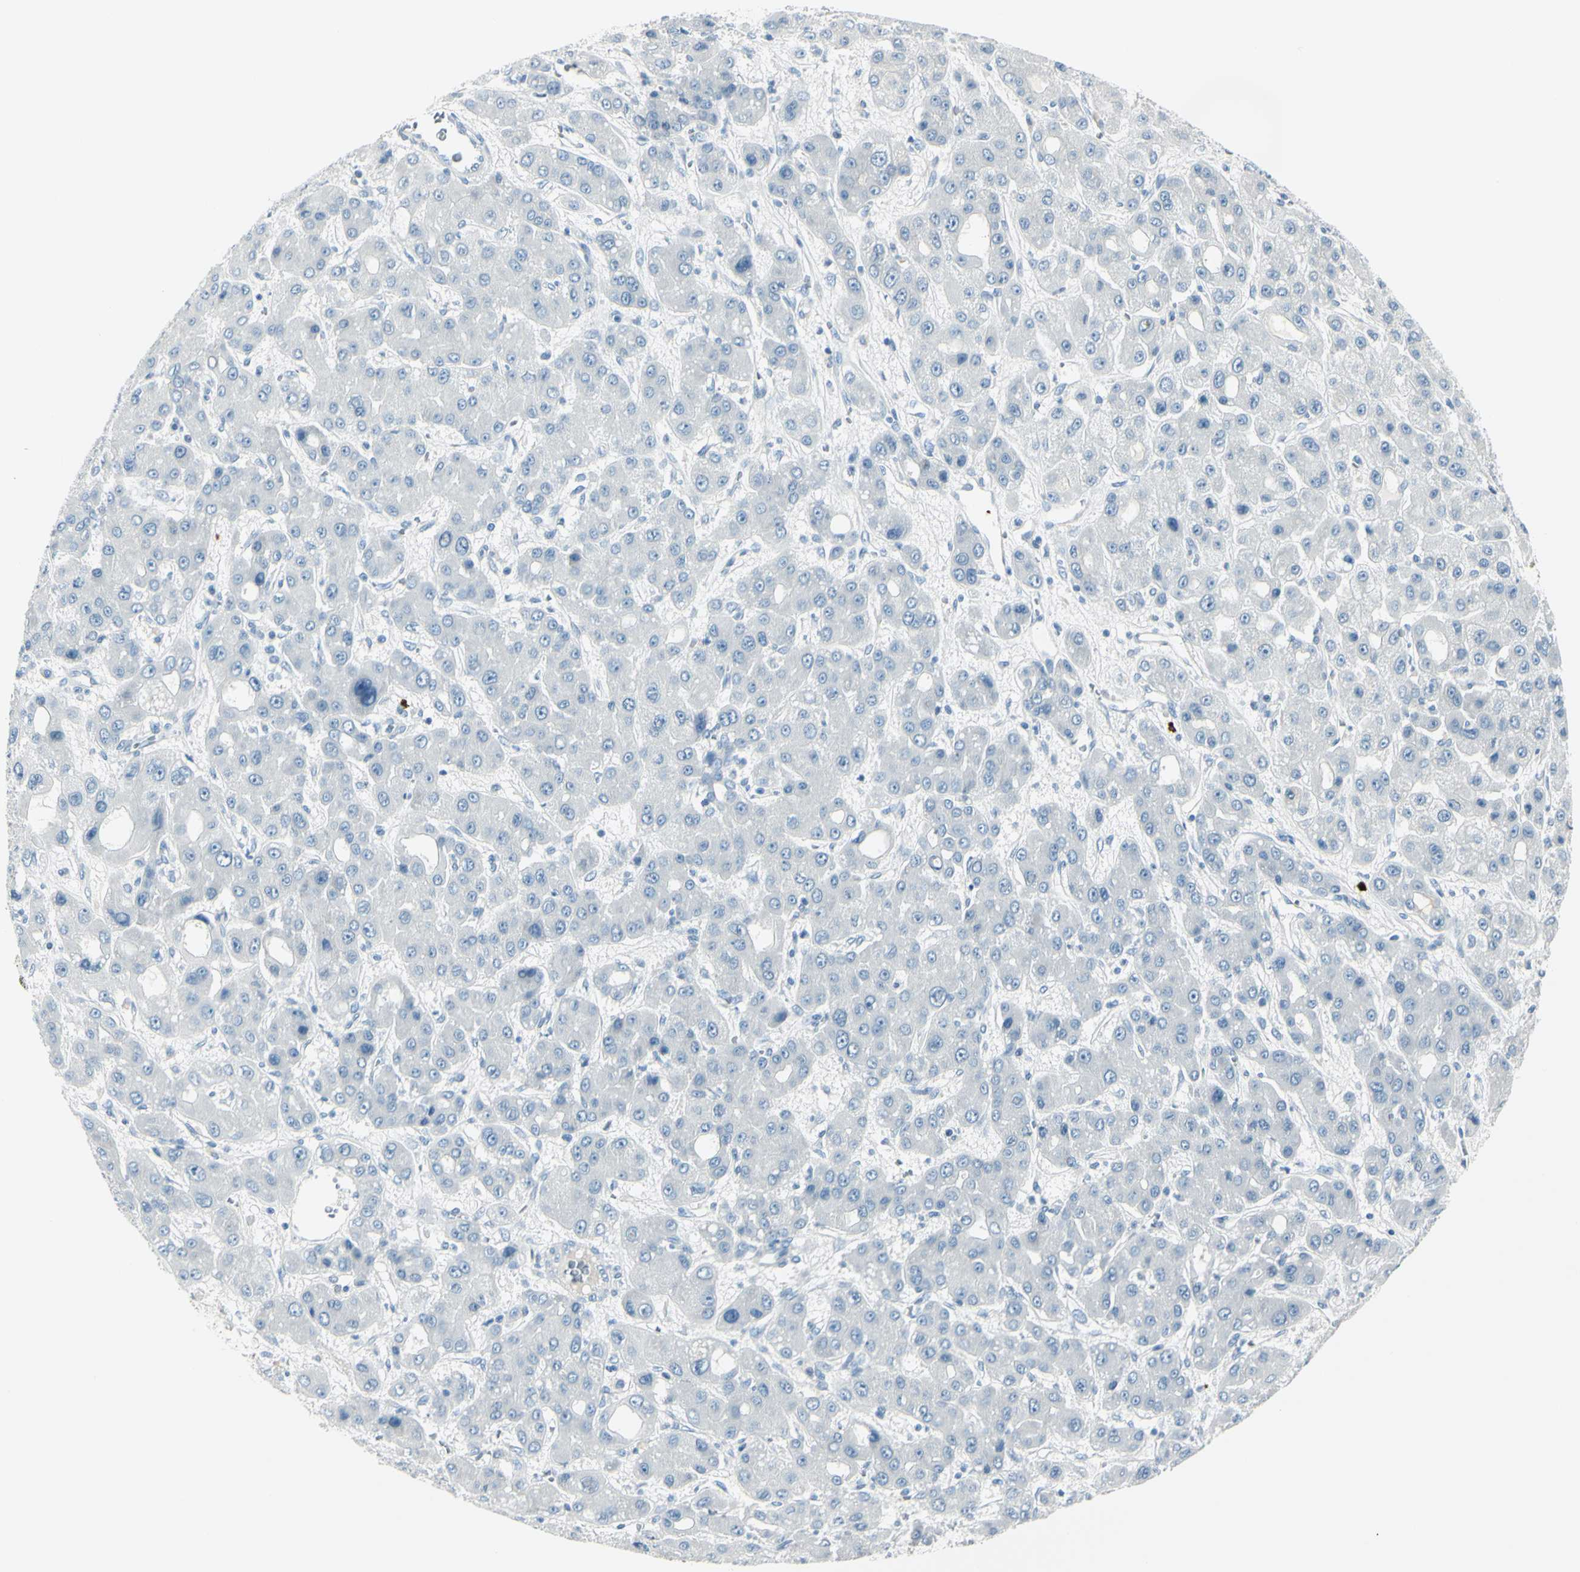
{"staining": {"intensity": "negative", "quantity": "none", "location": "none"}, "tissue": "liver cancer", "cell_type": "Tumor cells", "image_type": "cancer", "snomed": [{"axis": "morphology", "description": "Carcinoma, Hepatocellular, NOS"}, {"axis": "topography", "description": "Liver"}], "caption": "Immunohistochemistry histopathology image of neoplastic tissue: human hepatocellular carcinoma (liver) stained with DAB reveals no significant protein expression in tumor cells.", "gene": "DLG4", "patient": {"sex": "male", "age": 55}}